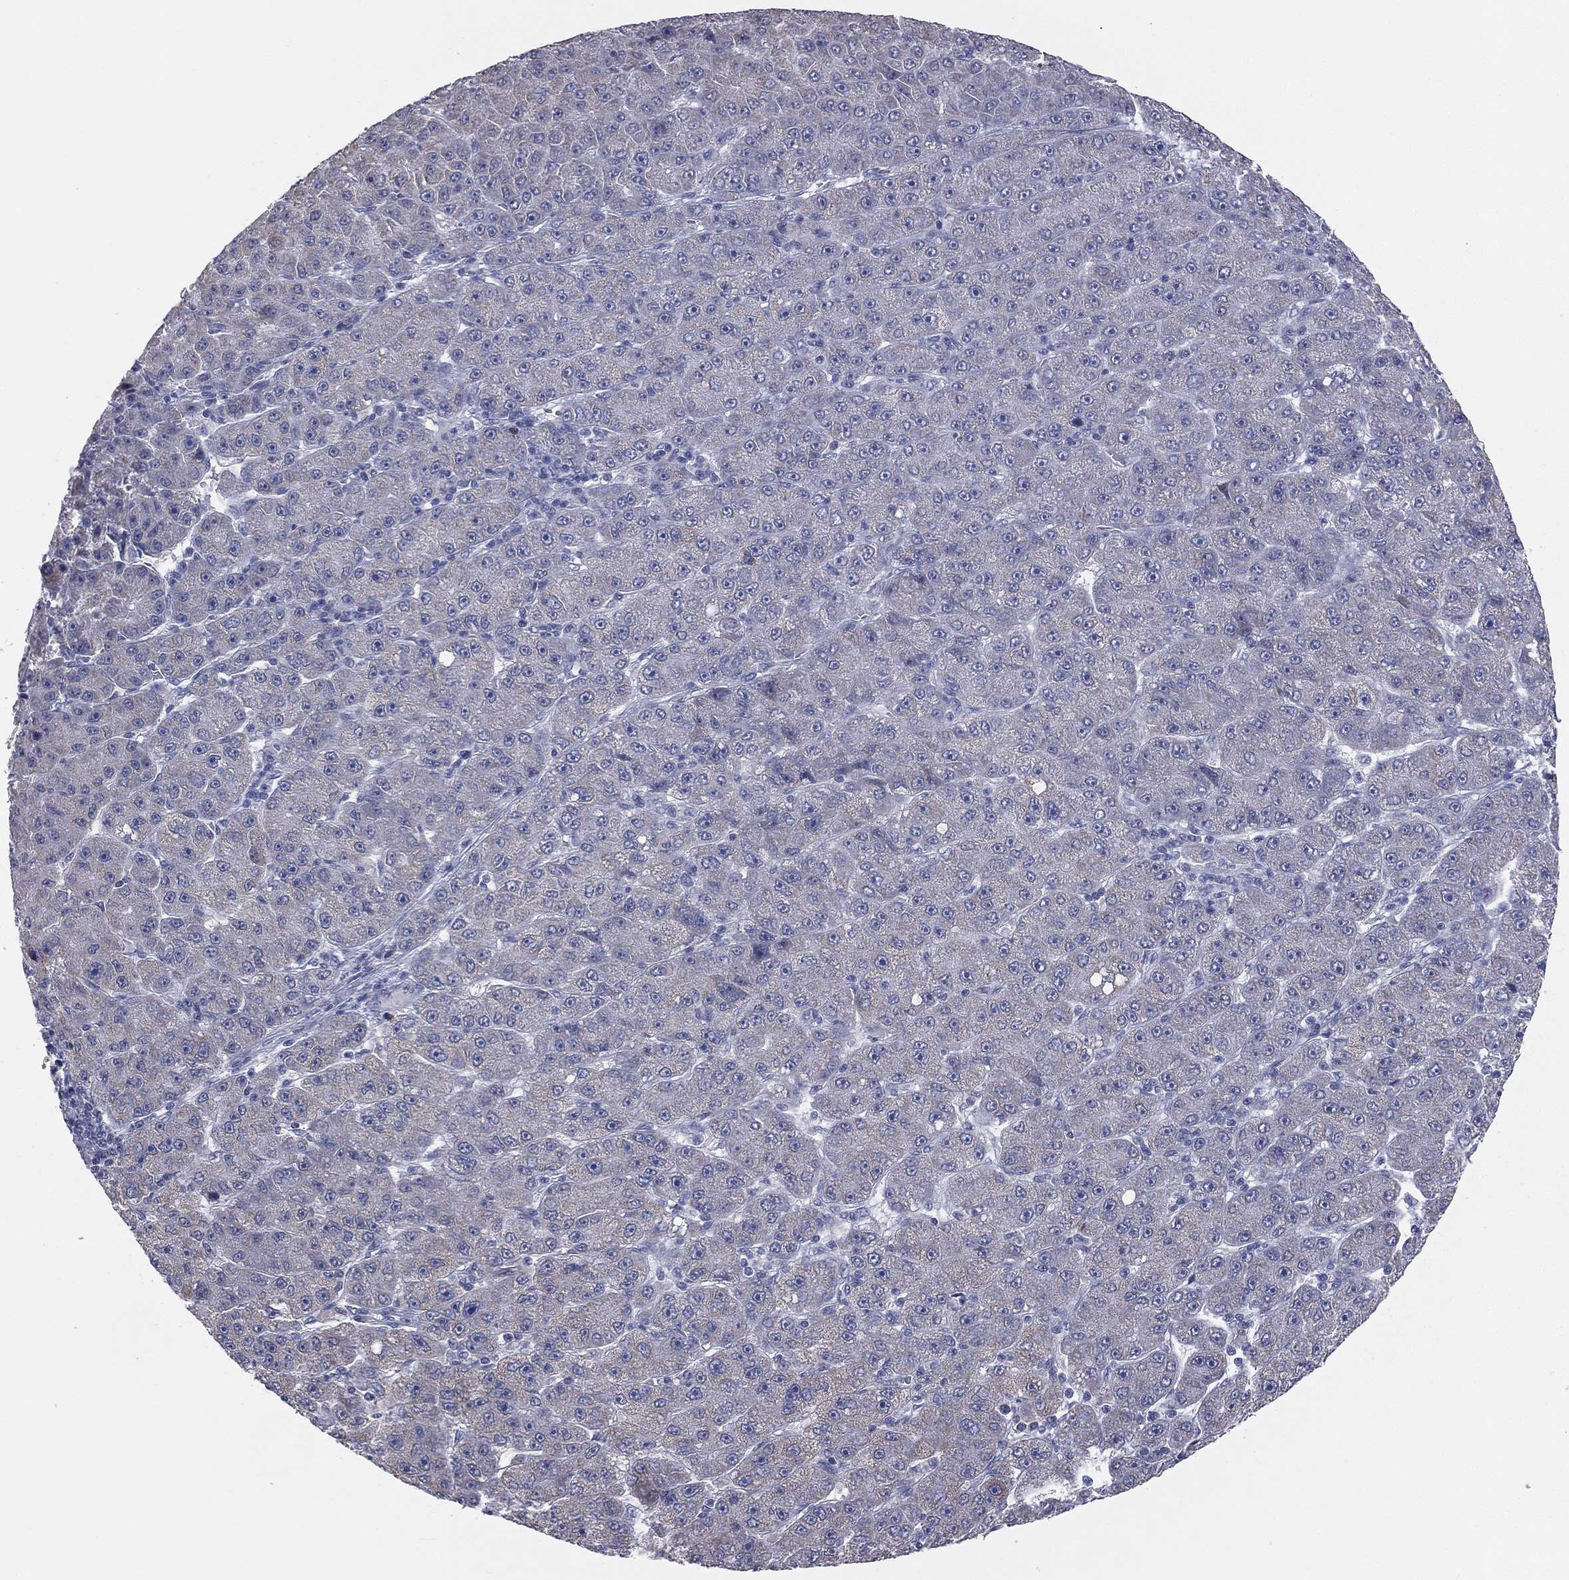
{"staining": {"intensity": "negative", "quantity": "none", "location": "none"}, "tissue": "liver cancer", "cell_type": "Tumor cells", "image_type": "cancer", "snomed": [{"axis": "morphology", "description": "Carcinoma, Hepatocellular, NOS"}, {"axis": "topography", "description": "Liver"}], "caption": "A micrograph of human liver cancer is negative for staining in tumor cells.", "gene": "DMKN", "patient": {"sex": "male", "age": 67}}